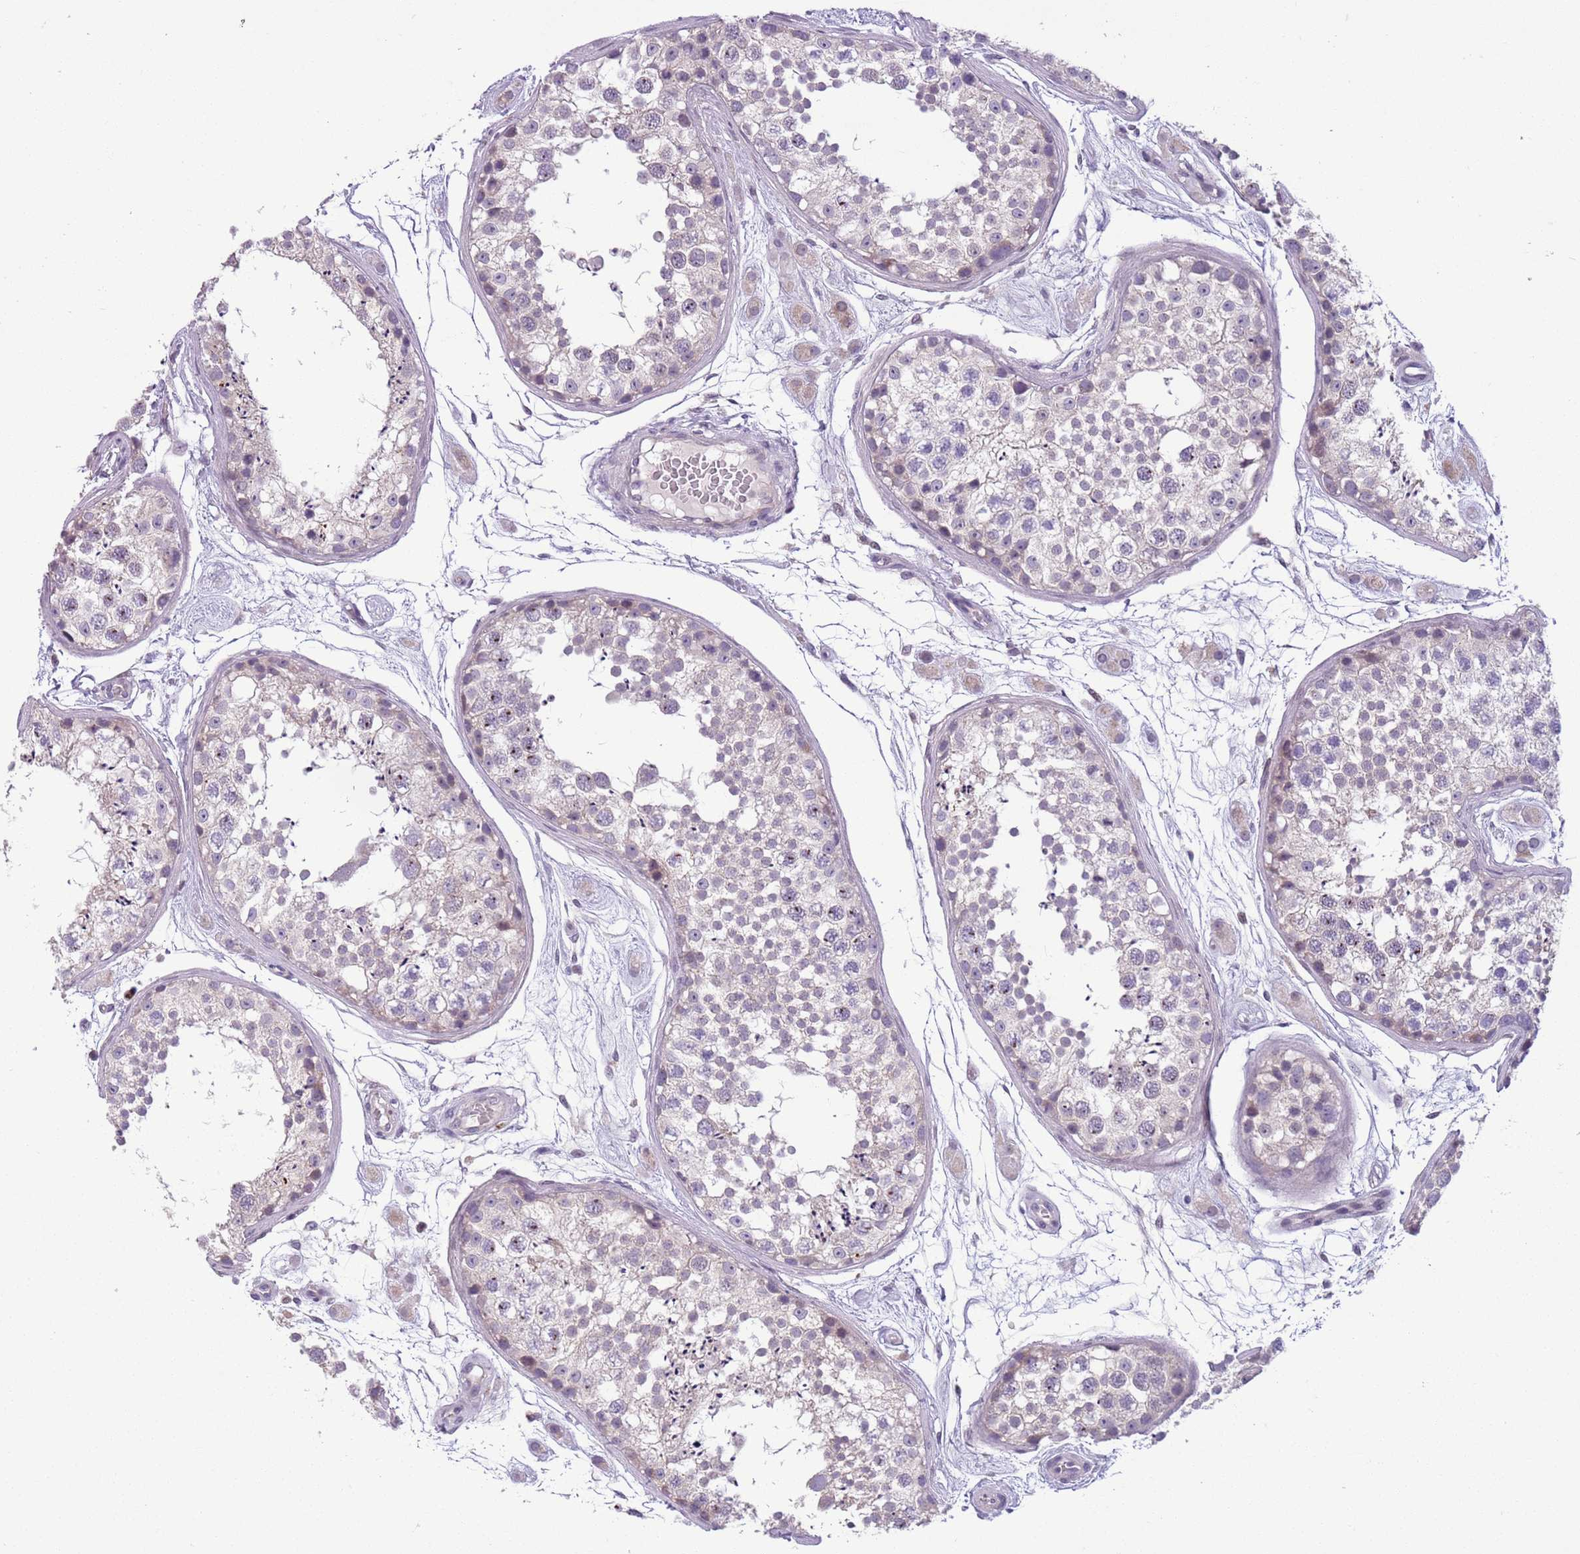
{"staining": {"intensity": "negative", "quantity": "none", "location": "none"}, "tissue": "testis", "cell_type": "Cells in seminiferous ducts", "image_type": "normal", "snomed": [{"axis": "morphology", "description": "Normal tissue, NOS"}, {"axis": "topography", "description": "Testis"}], "caption": "This micrograph is of benign testis stained with immunohistochemistry to label a protein in brown with the nuclei are counter-stained blue. There is no positivity in cells in seminiferous ducts. (Brightfield microscopy of DAB (3,3'-diaminobenzidine) immunohistochemistry at high magnification).", "gene": "ADCY7", "patient": {"sex": "male", "age": 25}}